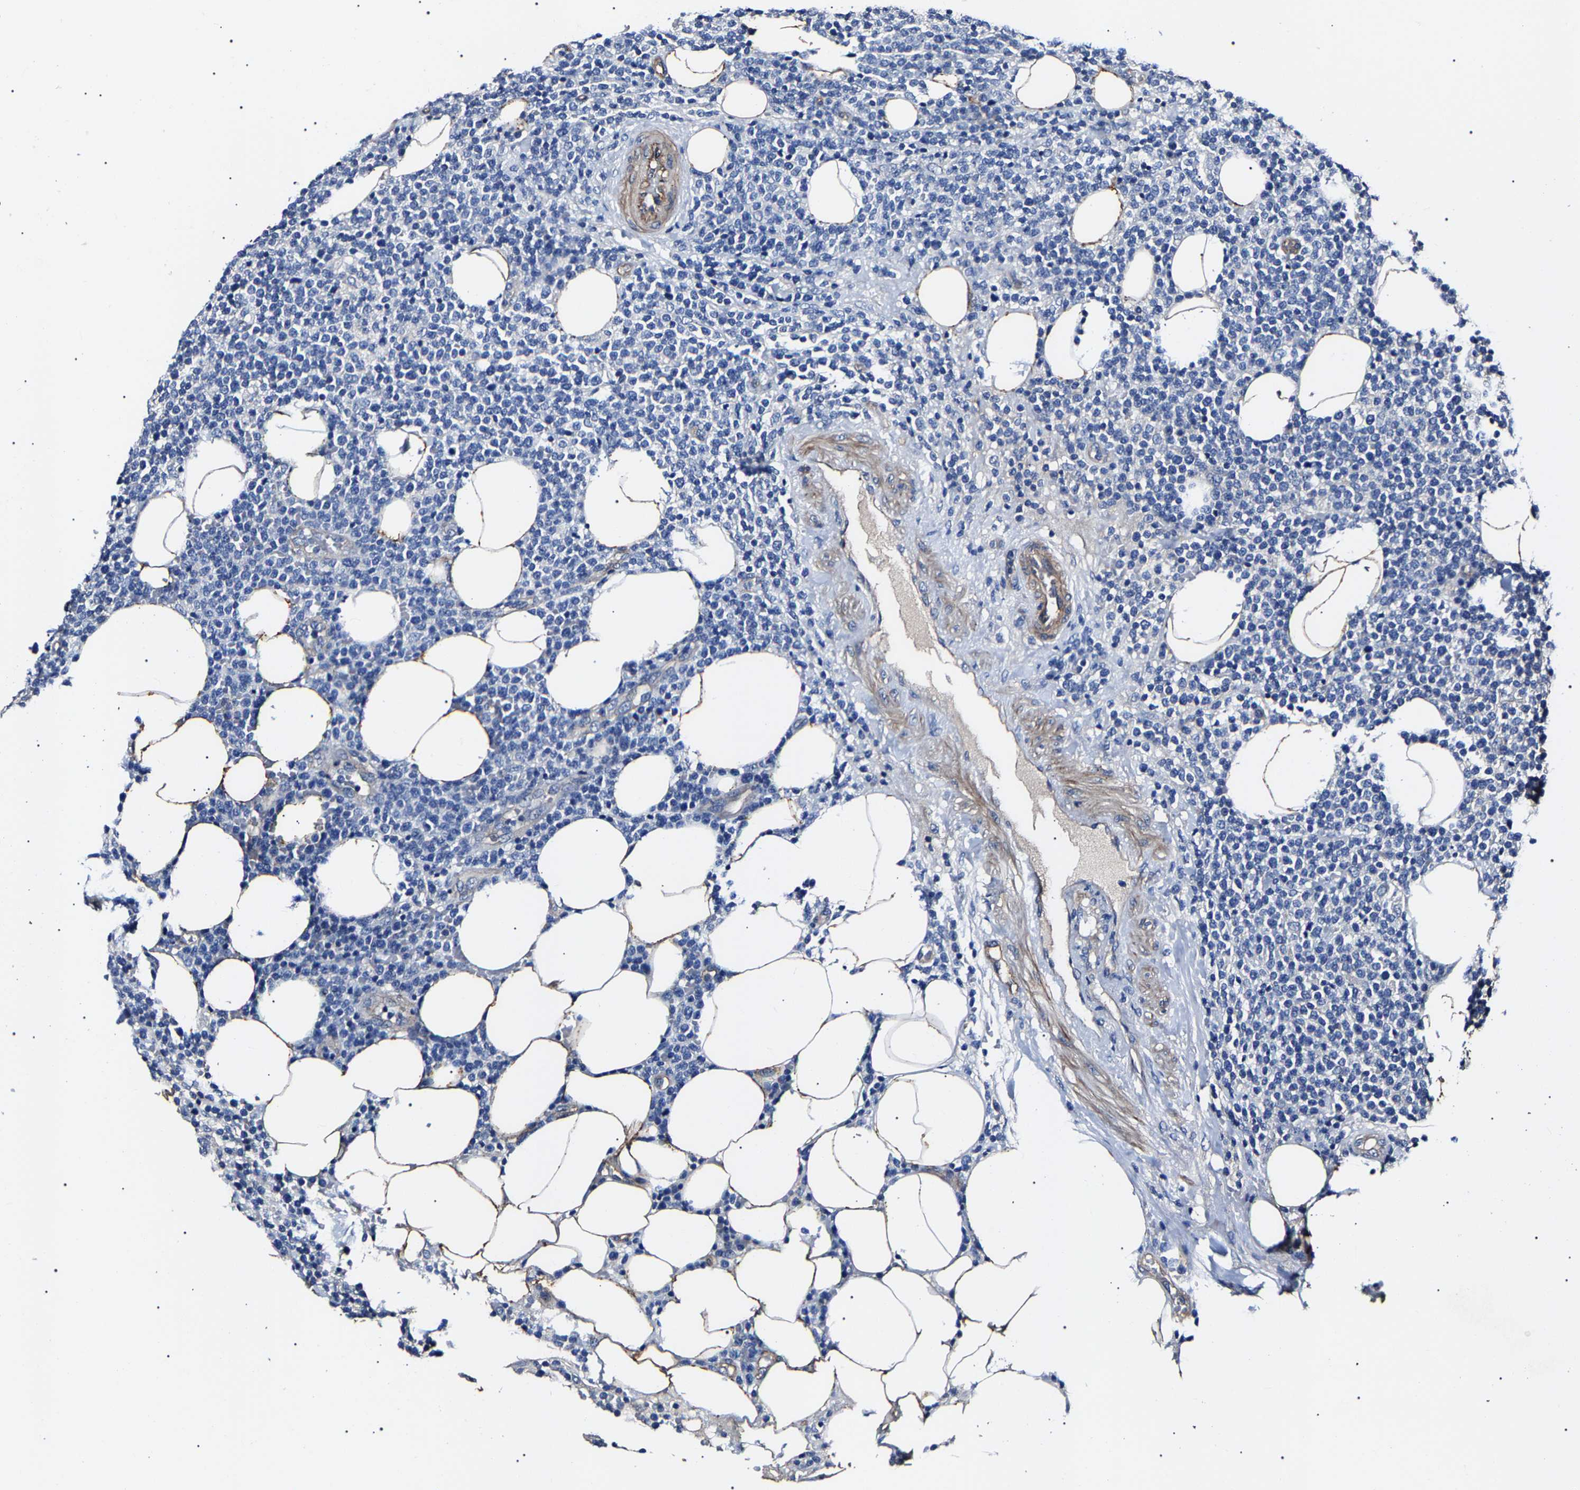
{"staining": {"intensity": "negative", "quantity": "none", "location": "none"}, "tissue": "lymphoma", "cell_type": "Tumor cells", "image_type": "cancer", "snomed": [{"axis": "morphology", "description": "Malignant lymphoma, non-Hodgkin's type, High grade"}, {"axis": "topography", "description": "Lymph node"}], "caption": "Photomicrograph shows no significant protein staining in tumor cells of lymphoma.", "gene": "KLHL42", "patient": {"sex": "male", "age": 61}}